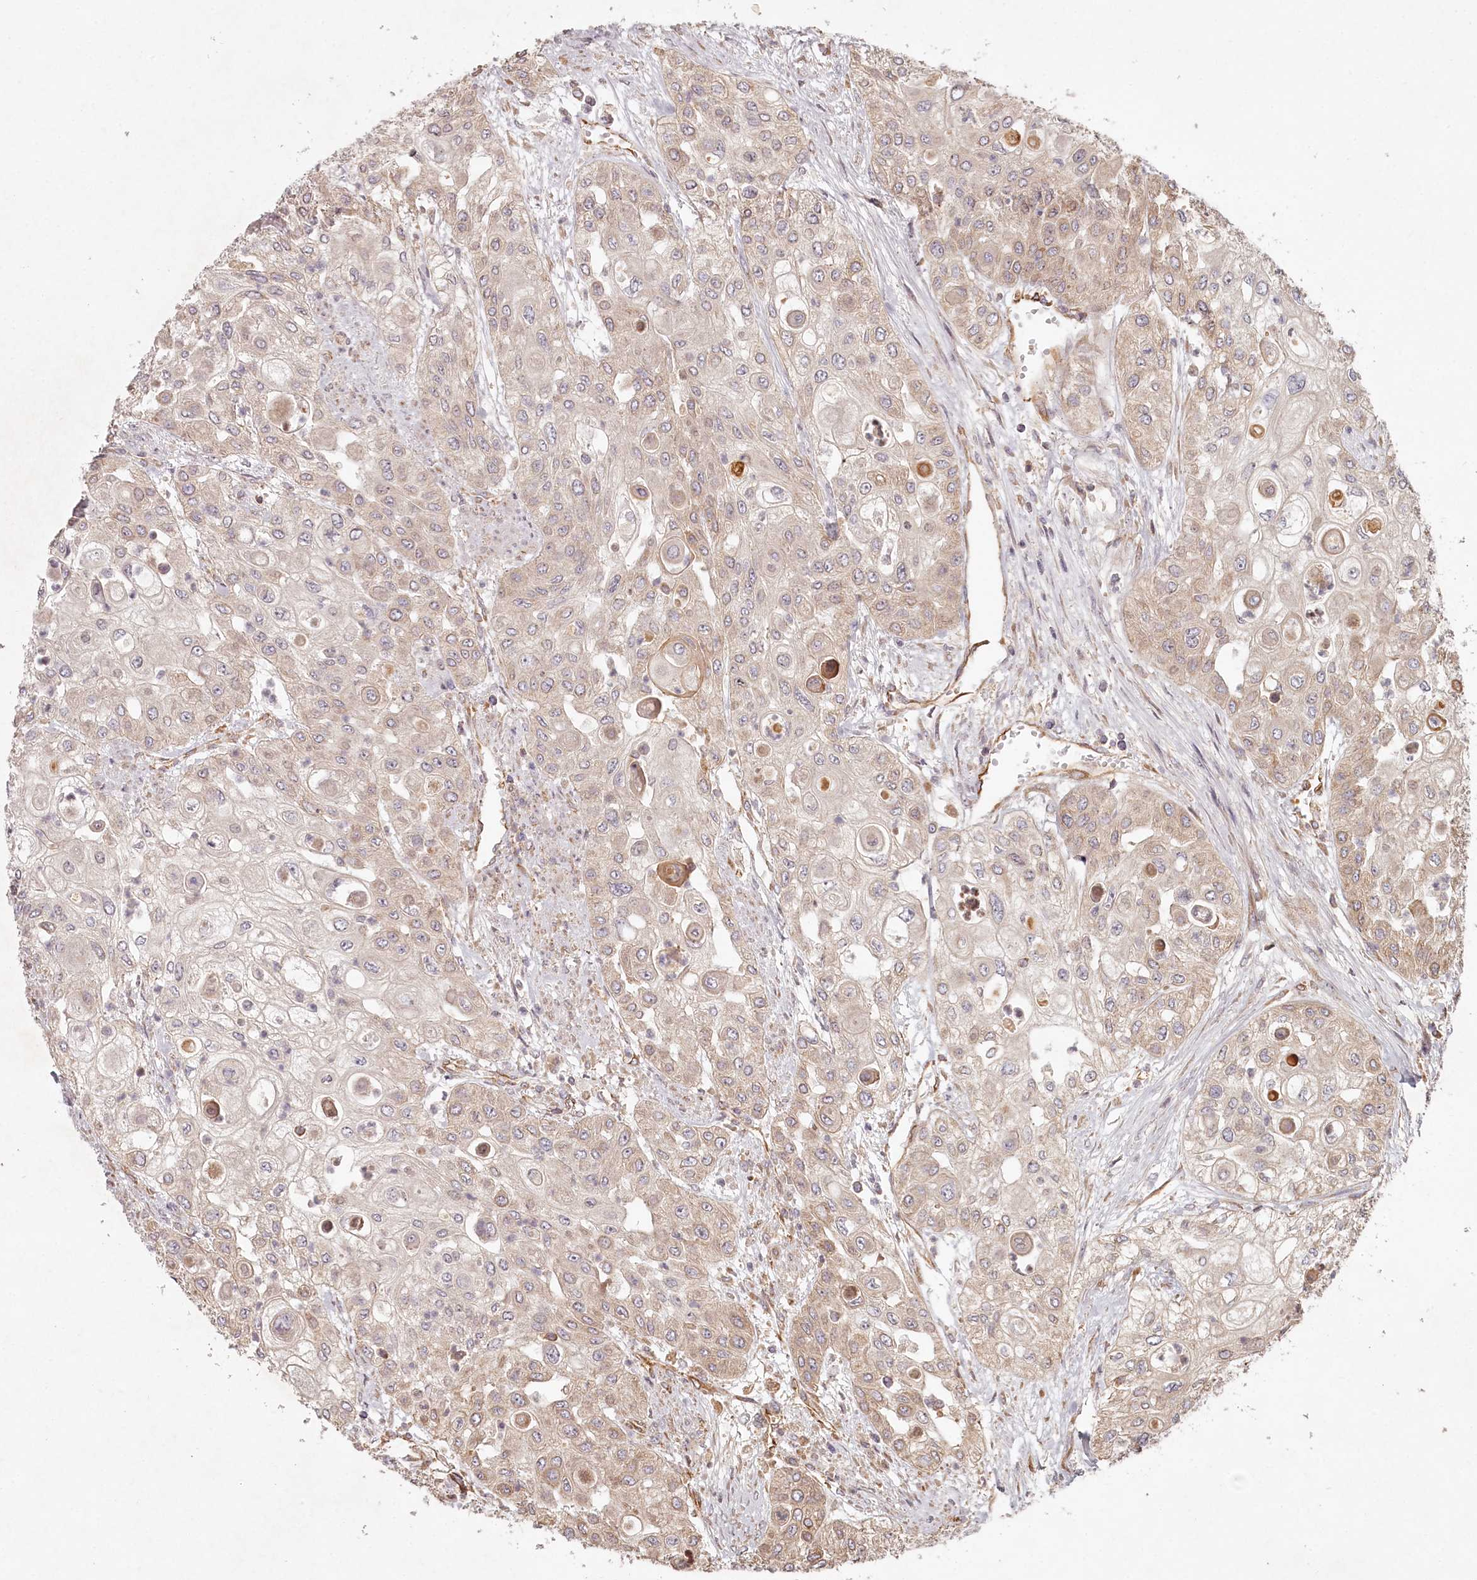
{"staining": {"intensity": "weak", "quantity": "25%-75%", "location": "cytoplasmic/membranous"}, "tissue": "urothelial cancer", "cell_type": "Tumor cells", "image_type": "cancer", "snomed": [{"axis": "morphology", "description": "Urothelial carcinoma, High grade"}, {"axis": "topography", "description": "Urinary bladder"}], "caption": "Weak cytoplasmic/membranous positivity for a protein is present in about 25%-75% of tumor cells of high-grade urothelial carcinoma using immunohistochemistry (IHC).", "gene": "TMIE", "patient": {"sex": "female", "age": 79}}